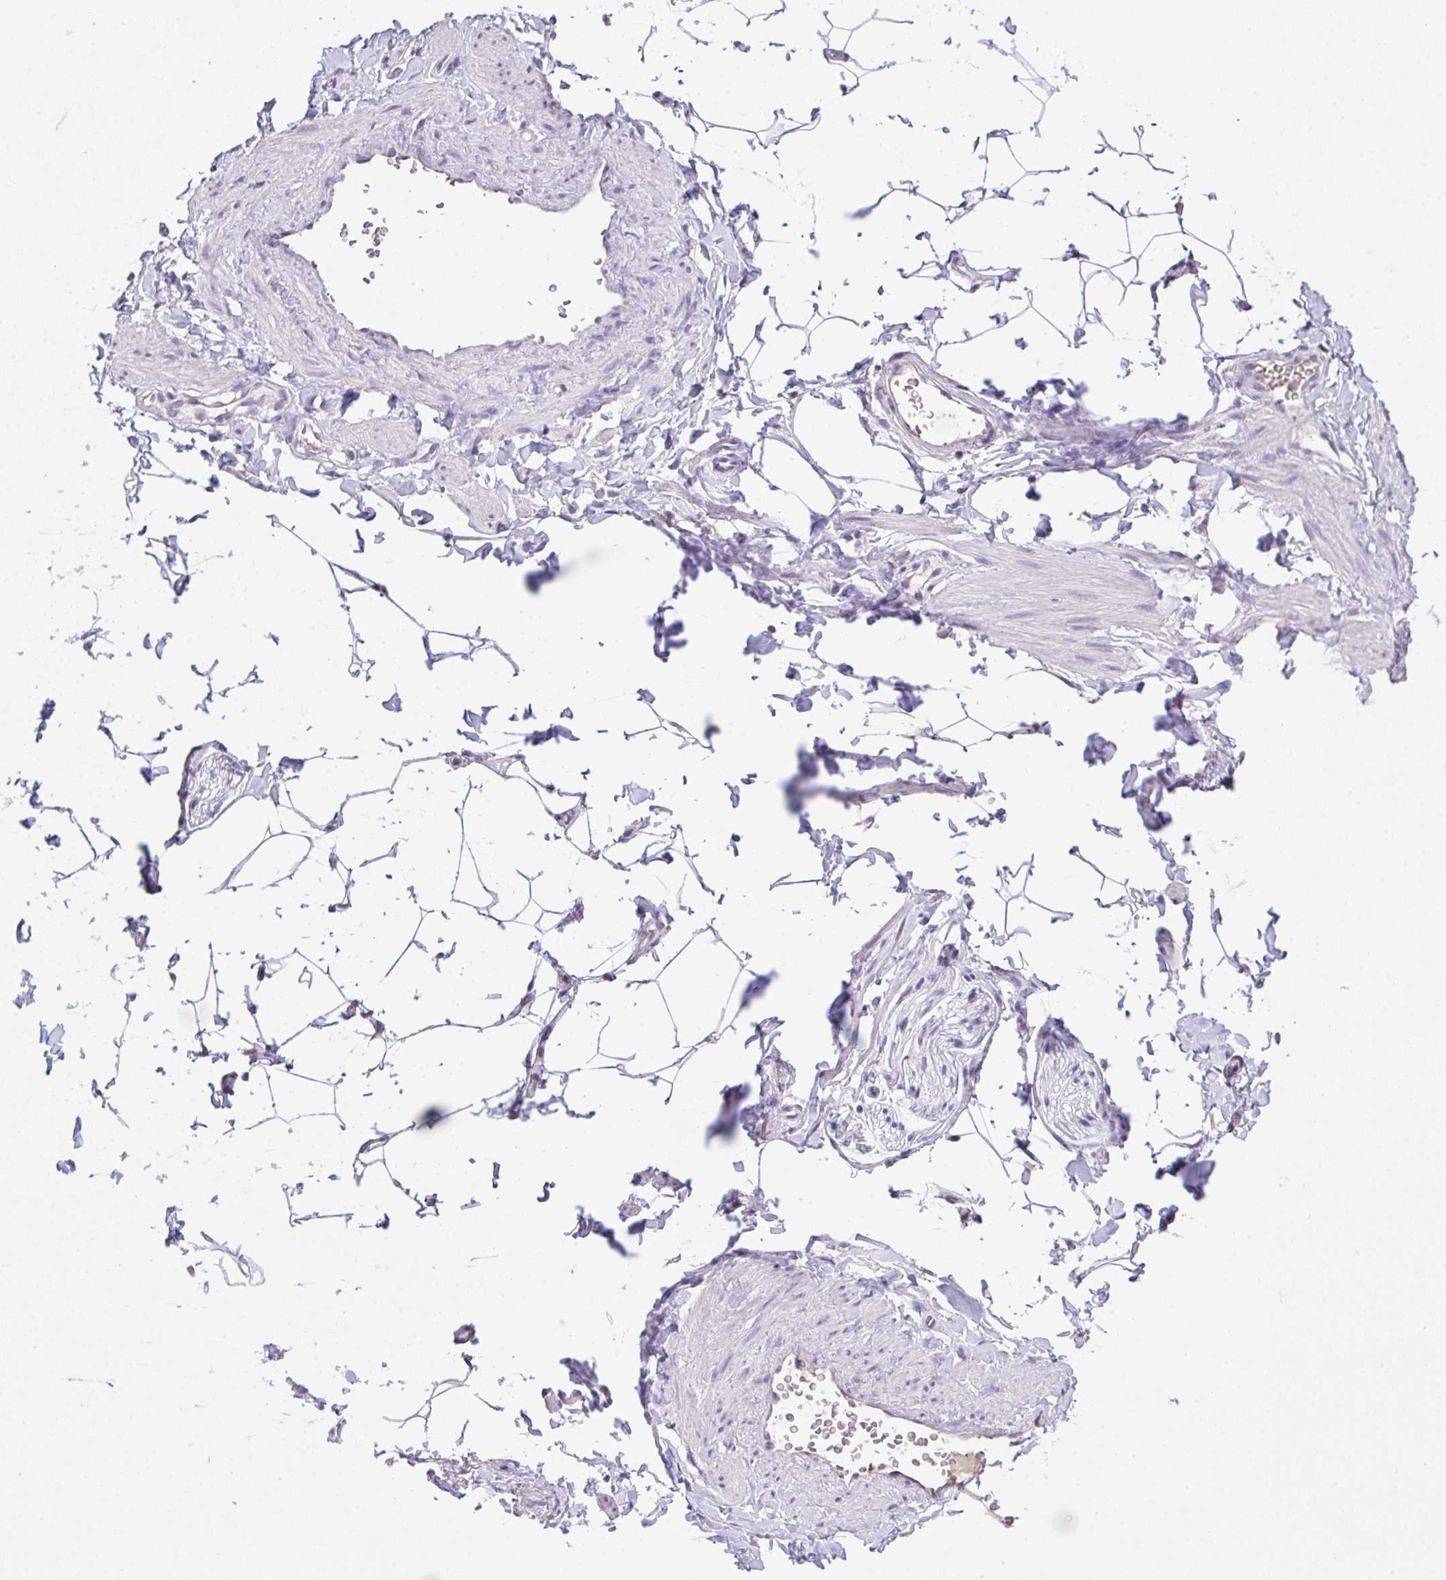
{"staining": {"intensity": "negative", "quantity": "none", "location": "none"}, "tissue": "adipose tissue", "cell_type": "Adipocytes", "image_type": "normal", "snomed": [{"axis": "morphology", "description": "Normal tissue, NOS"}, {"axis": "topography", "description": "Soft tissue"}, {"axis": "topography", "description": "Adipose tissue"}, {"axis": "topography", "description": "Vascular tissue"}, {"axis": "topography", "description": "Peripheral nerve tissue"}], "caption": "Protein analysis of unremarkable adipose tissue demonstrates no significant staining in adipocytes. The staining was performed using DAB (3,3'-diaminobenzidine) to visualize the protein expression in brown, while the nuclei were stained in blue with hematoxylin (Magnification: 20x).", "gene": "GLTPD2", "patient": {"sex": "male", "age": 29}}